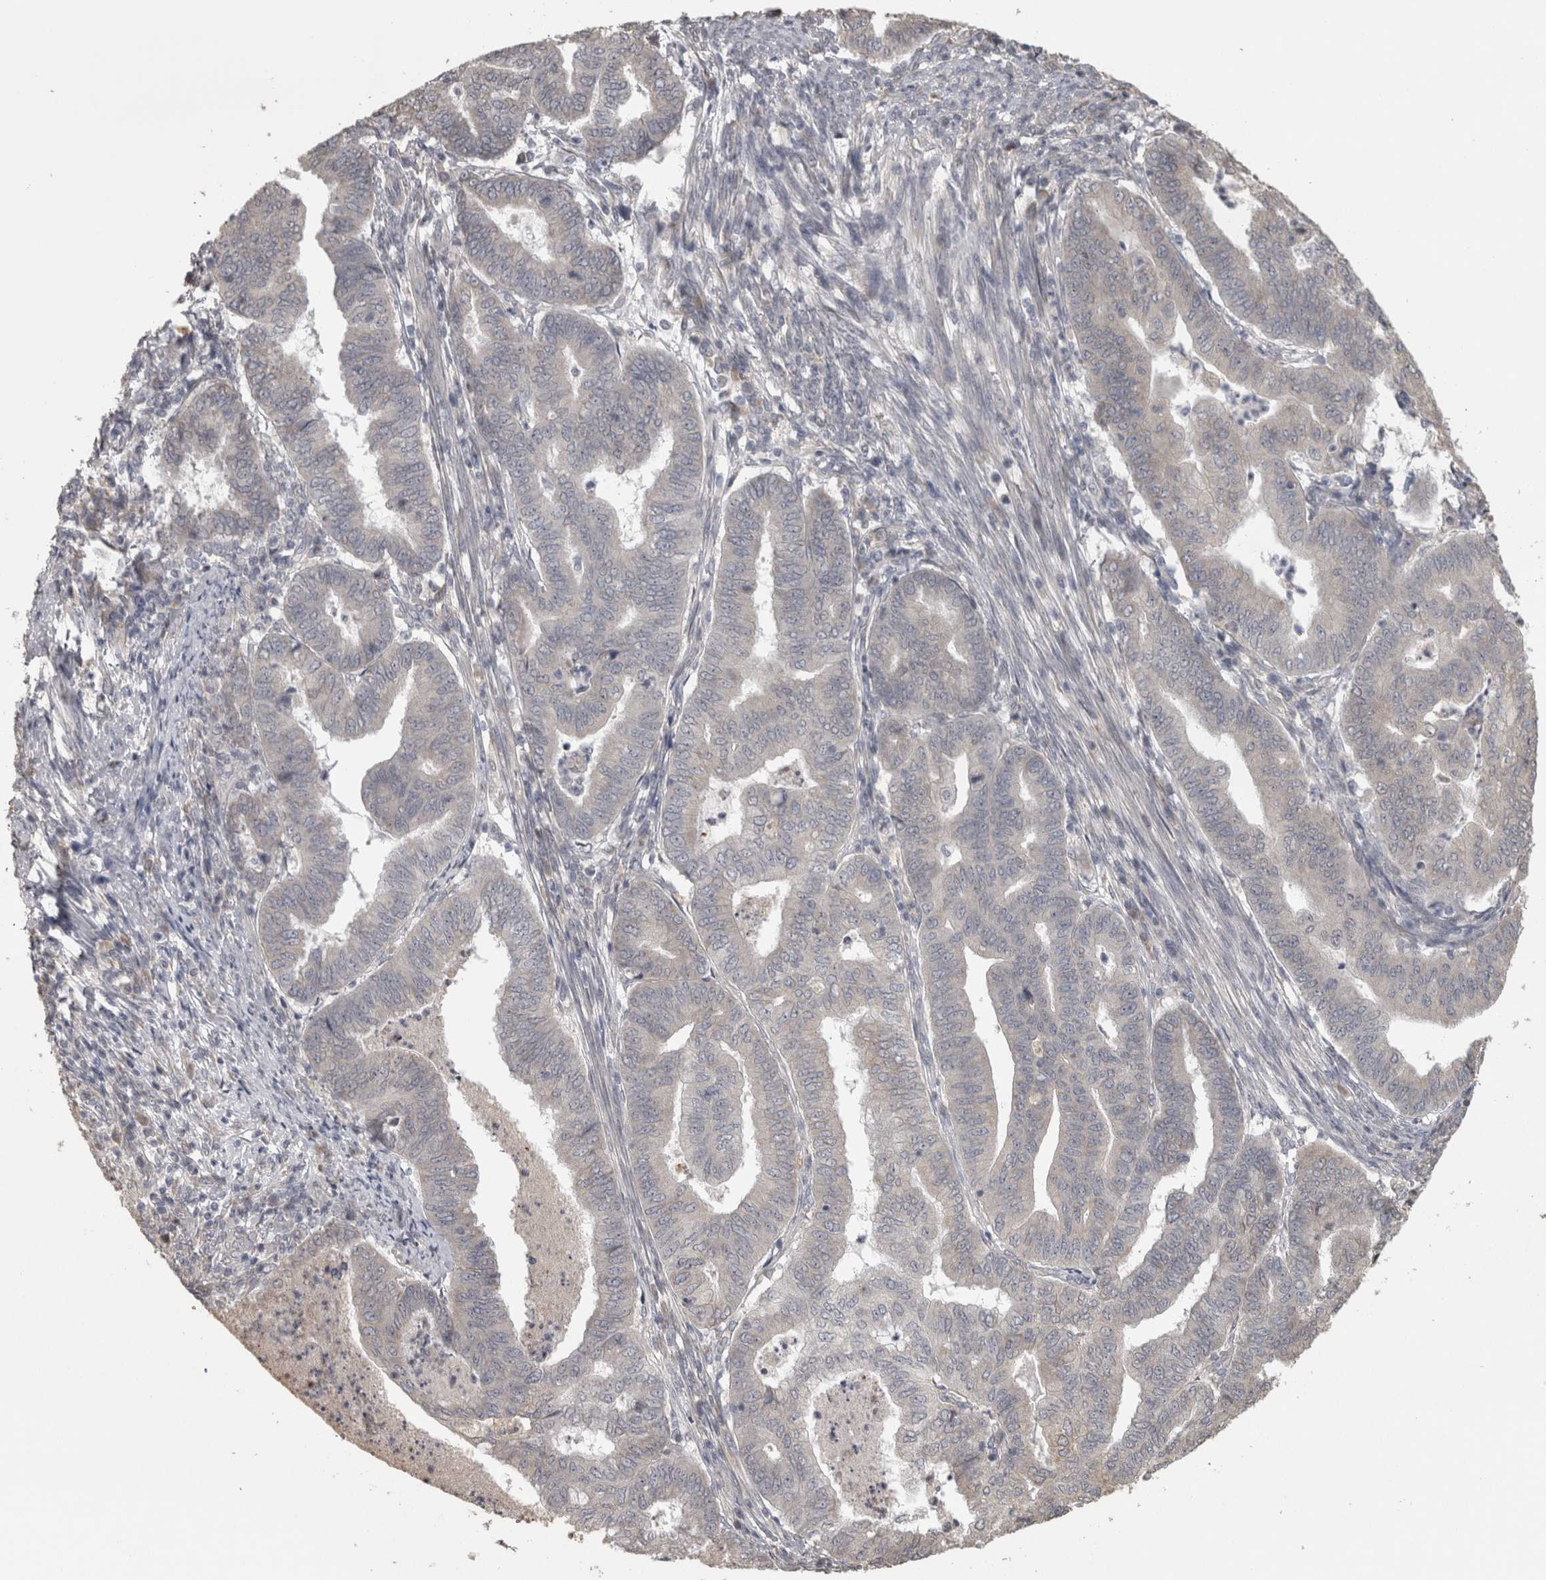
{"staining": {"intensity": "negative", "quantity": "none", "location": "none"}, "tissue": "endometrial cancer", "cell_type": "Tumor cells", "image_type": "cancer", "snomed": [{"axis": "morphology", "description": "Polyp, NOS"}, {"axis": "morphology", "description": "Adenocarcinoma, NOS"}, {"axis": "morphology", "description": "Adenoma, NOS"}, {"axis": "topography", "description": "Endometrium"}], "caption": "Immunohistochemical staining of human endometrial adenoma displays no significant positivity in tumor cells.", "gene": "RAB29", "patient": {"sex": "female", "age": 79}}